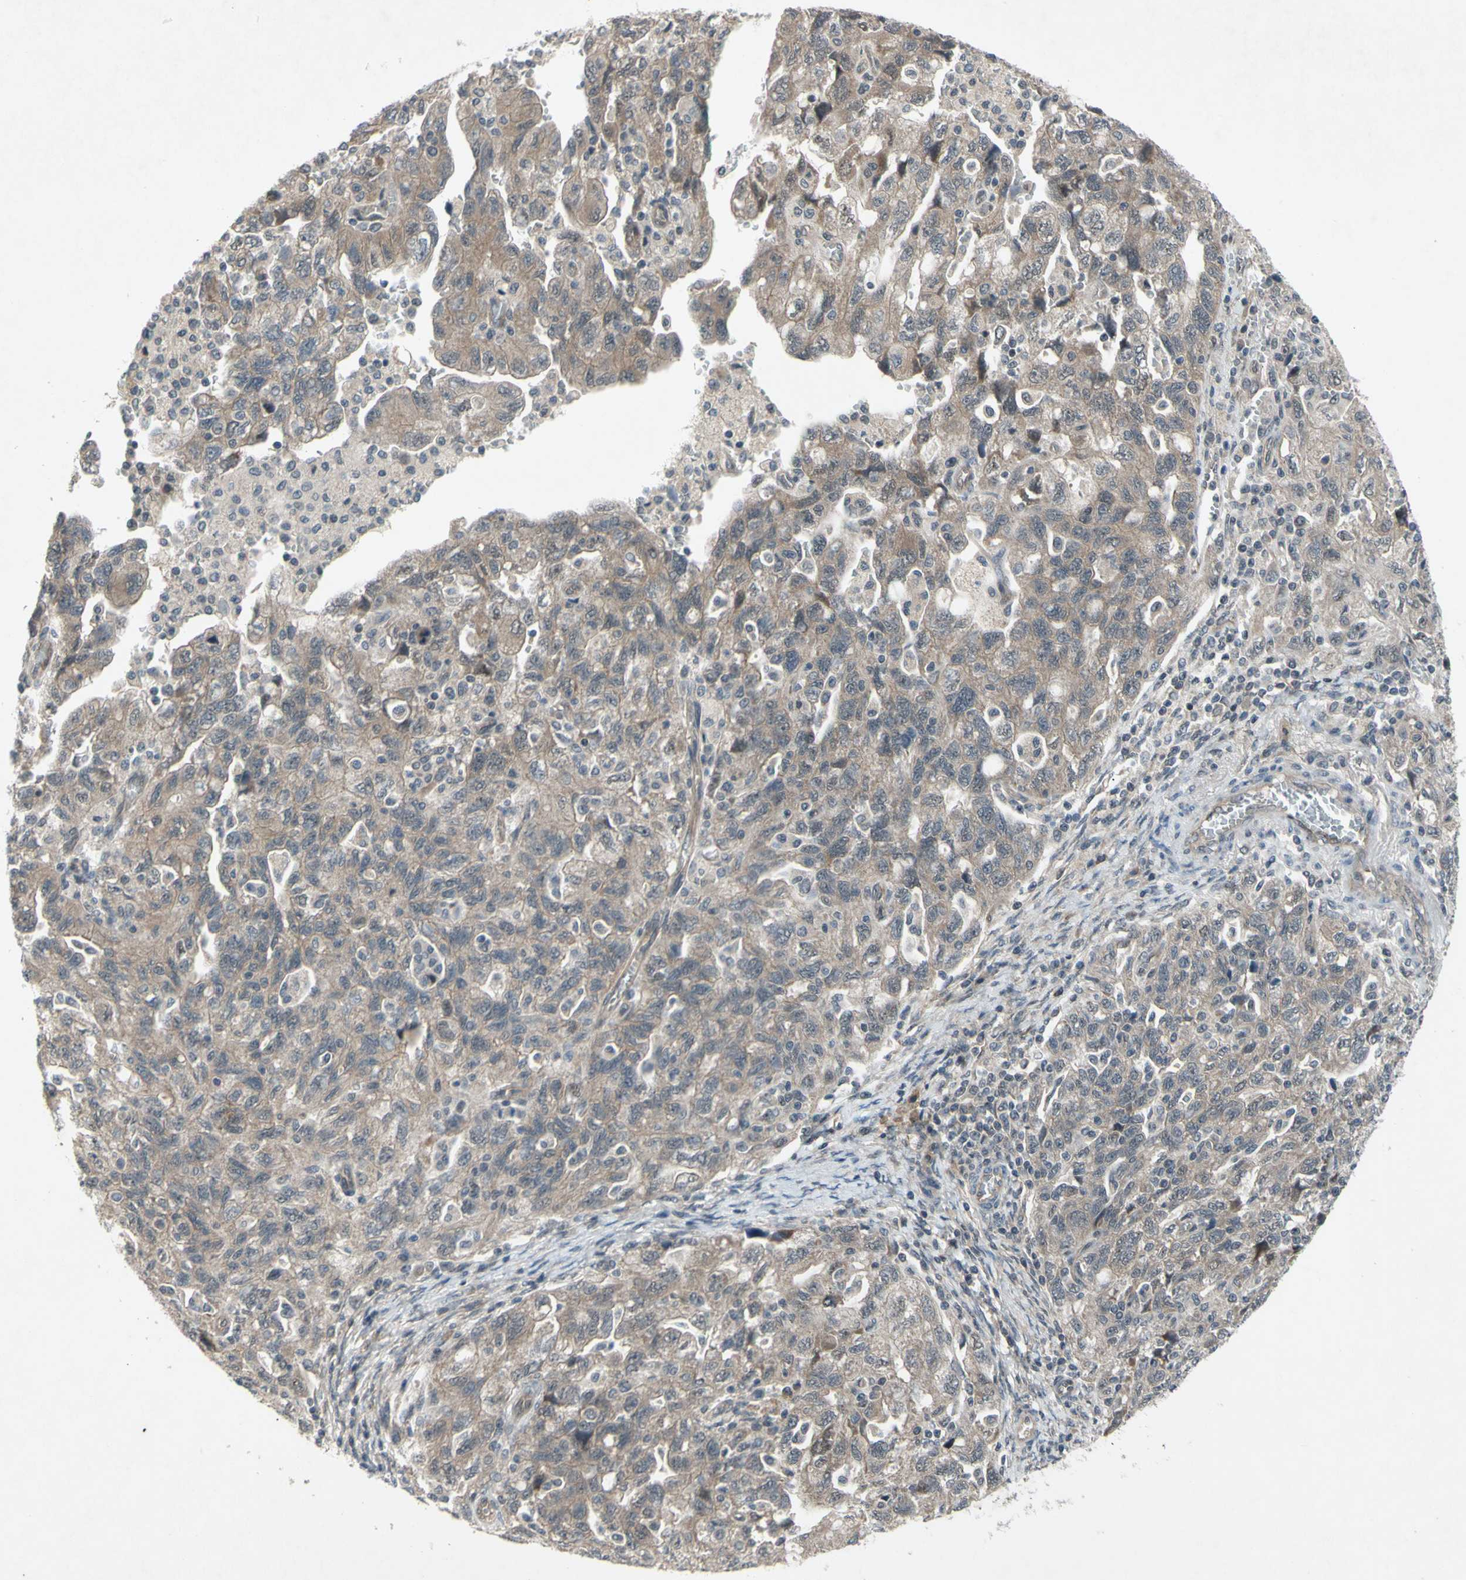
{"staining": {"intensity": "weak", "quantity": ">75%", "location": "cytoplasmic/membranous"}, "tissue": "ovarian cancer", "cell_type": "Tumor cells", "image_type": "cancer", "snomed": [{"axis": "morphology", "description": "Carcinoma, NOS"}, {"axis": "morphology", "description": "Cystadenocarcinoma, serous, NOS"}, {"axis": "topography", "description": "Ovary"}], "caption": "Immunohistochemistry (IHC) (DAB) staining of carcinoma (ovarian) displays weak cytoplasmic/membranous protein expression in approximately >75% of tumor cells.", "gene": "TRDMT1", "patient": {"sex": "female", "age": 69}}